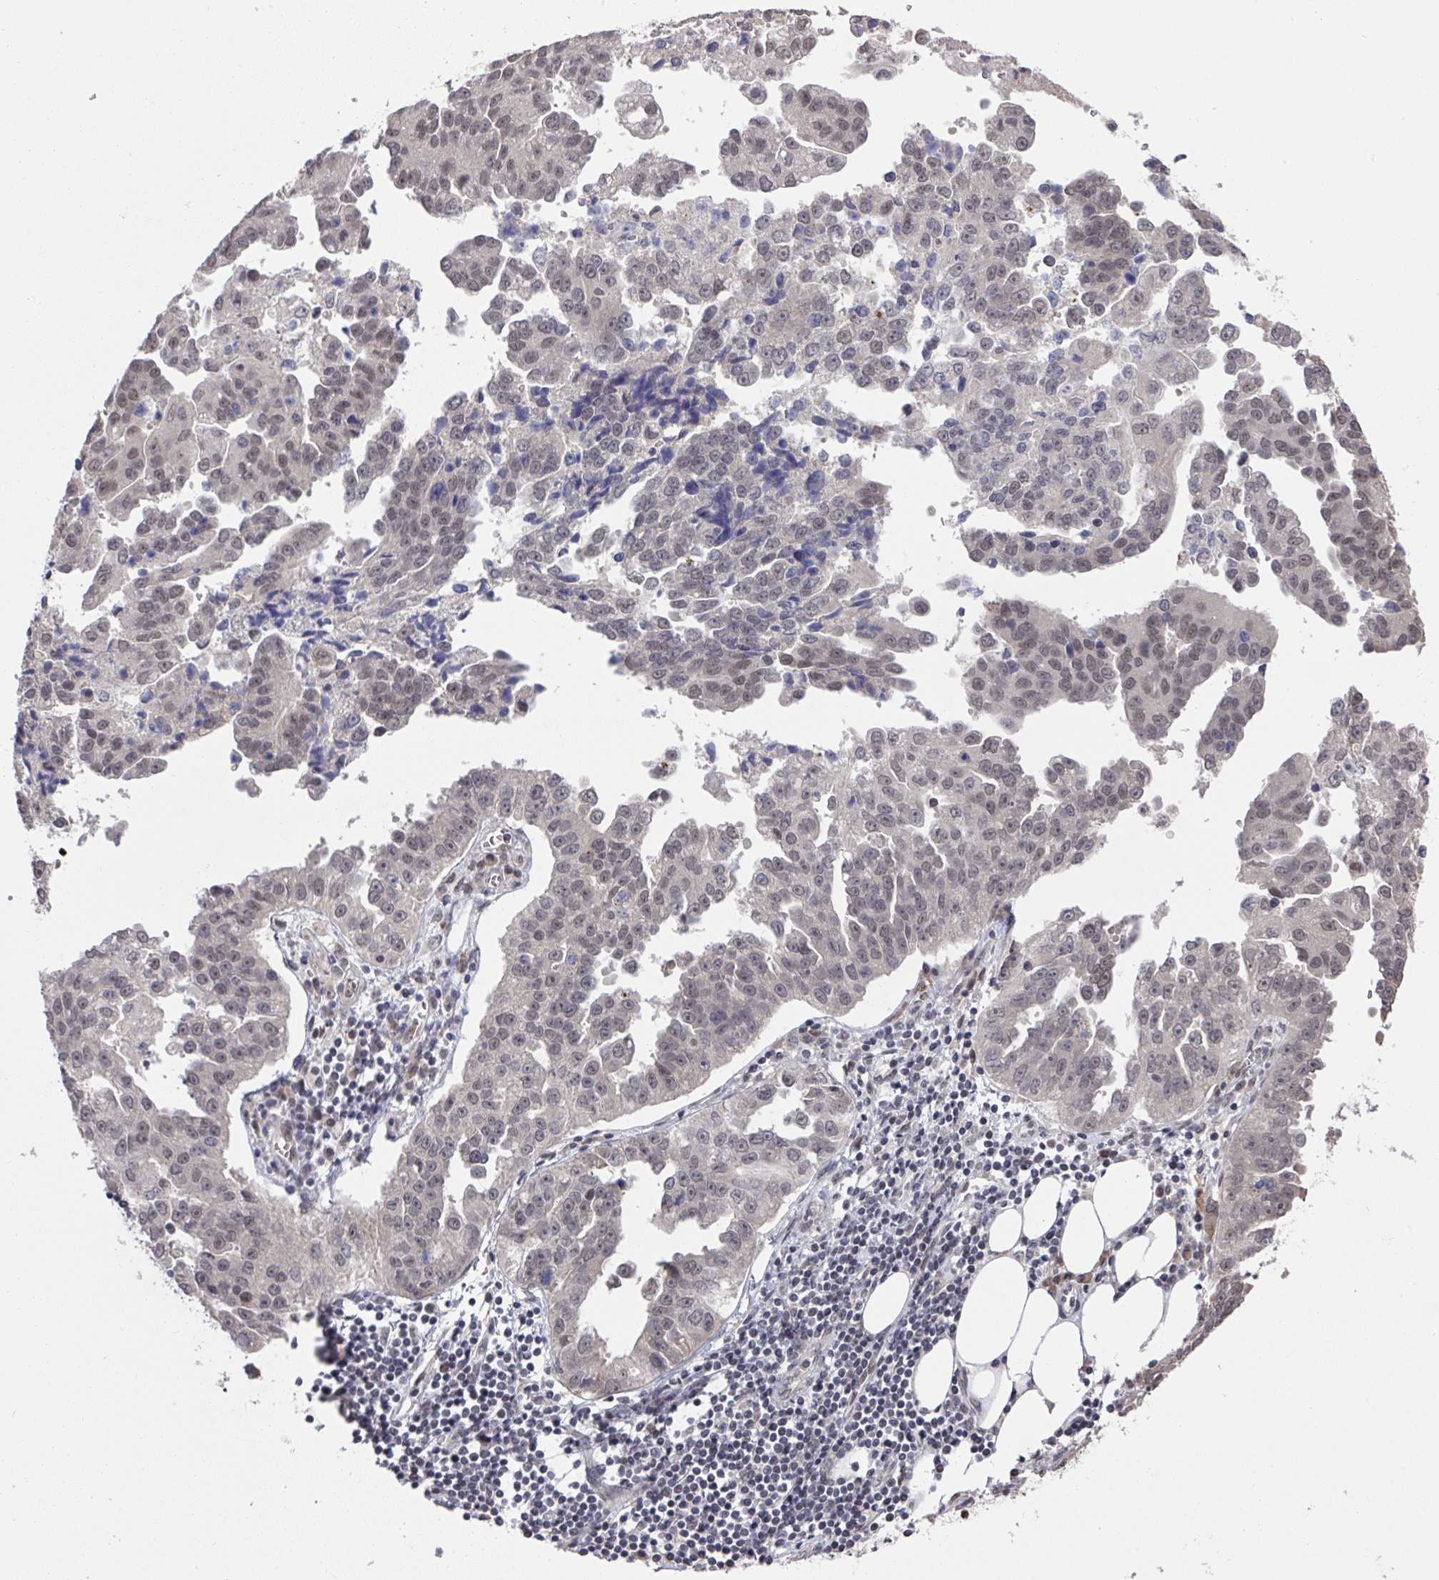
{"staining": {"intensity": "weak", "quantity": ">75%", "location": "nuclear"}, "tissue": "ovarian cancer", "cell_type": "Tumor cells", "image_type": "cancer", "snomed": [{"axis": "morphology", "description": "Cystadenocarcinoma, serous, NOS"}, {"axis": "topography", "description": "Ovary"}], "caption": "Immunohistochemical staining of human ovarian serous cystadenocarcinoma shows weak nuclear protein expression in approximately >75% of tumor cells. The staining was performed using DAB, with brown indicating positive protein expression. Nuclei are stained blue with hematoxylin.", "gene": "JMJD1C", "patient": {"sex": "female", "age": 75}}